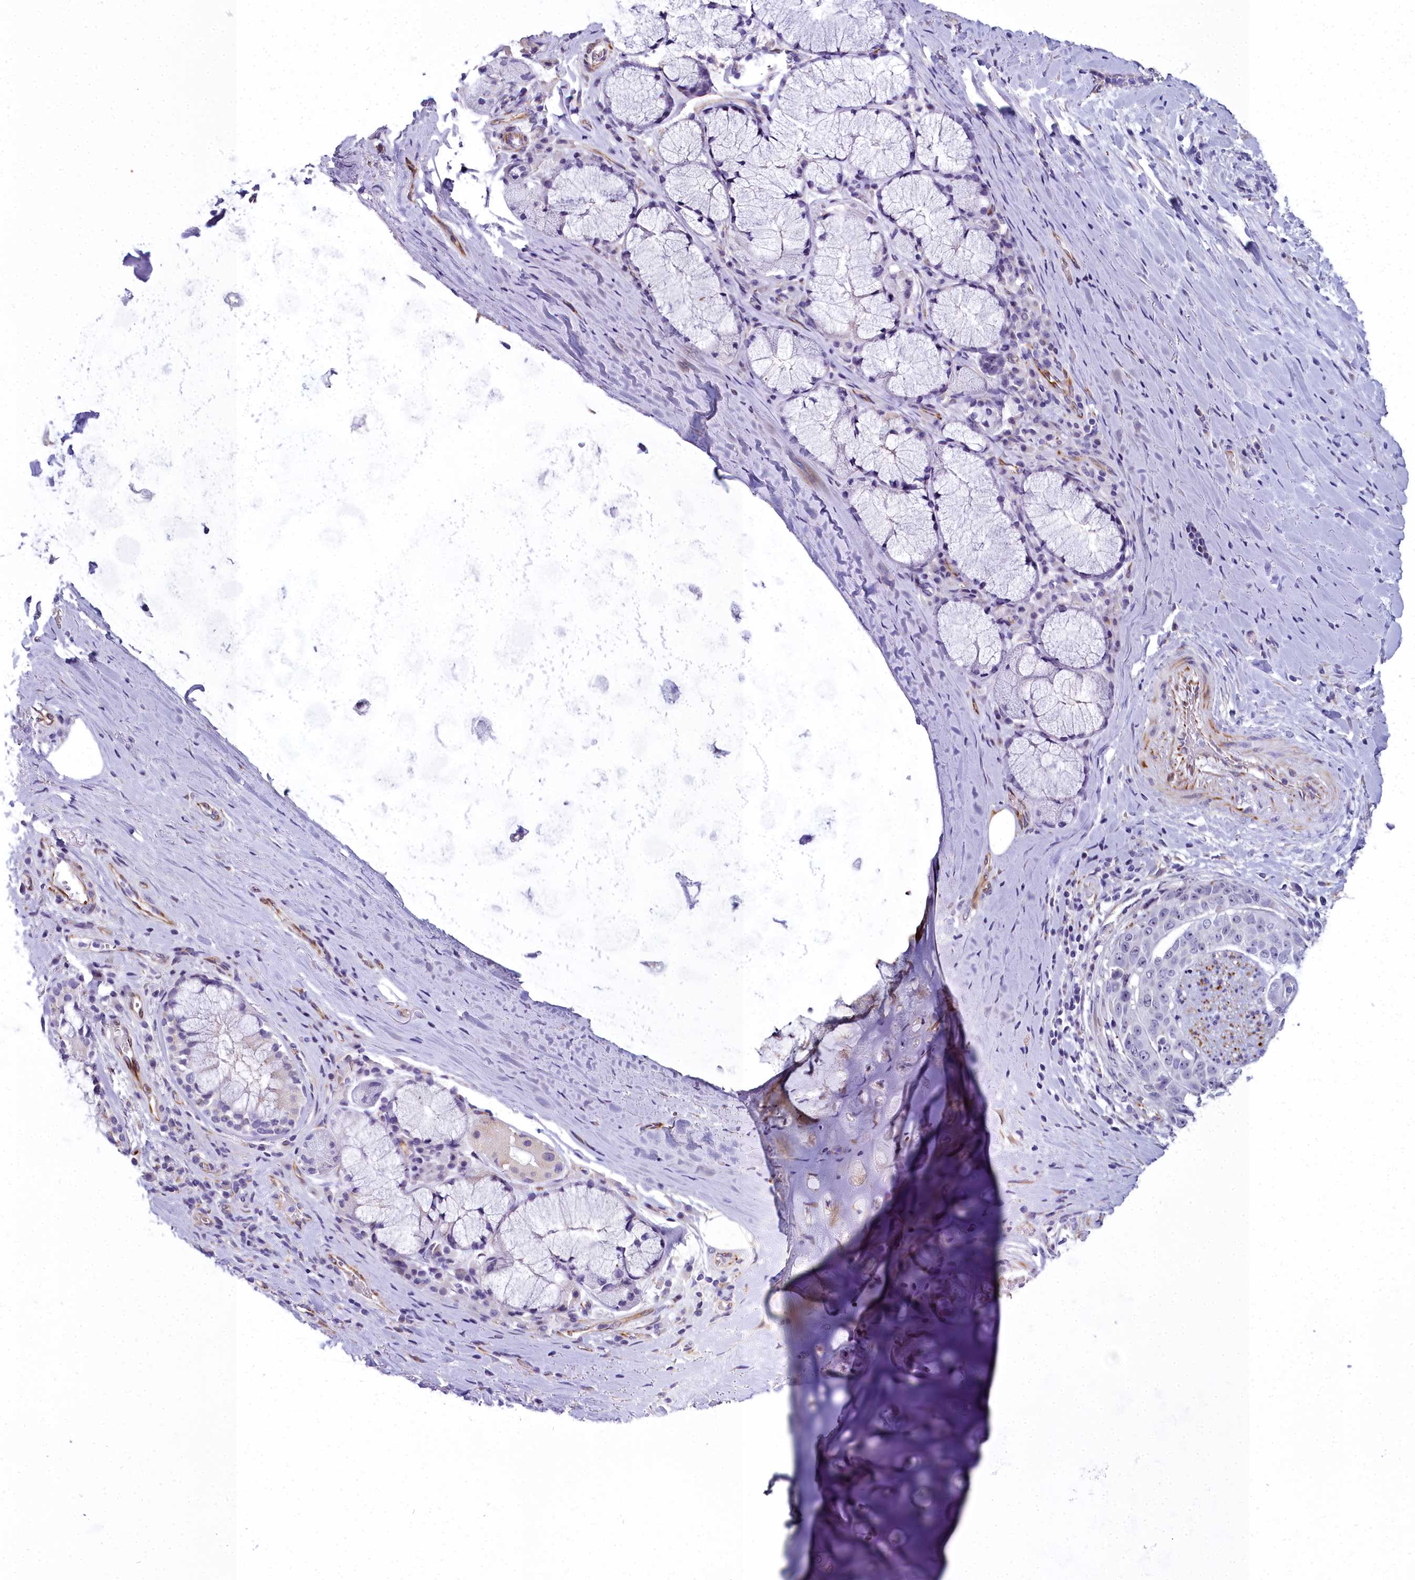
{"staining": {"intensity": "negative", "quantity": "none", "location": "none"}, "tissue": "adipose tissue", "cell_type": "Adipocytes", "image_type": "normal", "snomed": [{"axis": "morphology", "description": "Normal tissue, NOS"}, {"axis": "morphology", "description": "Squamous cell carcinoma, NOS"}, {"axis": "topography", "description": "Bronchus"}, {"axis": "topography", "description": "Lung"}], "caption": "Immunohistochemistry (IHC) histopathology image of benign adipose tissue: adipose tissue stained with DAB (3,3'-diaminobenzidine) reveals no significant protein positivity in adipocytes.", "gene": "TIMM22", "patient": {"sex": "male", "age": 64}}